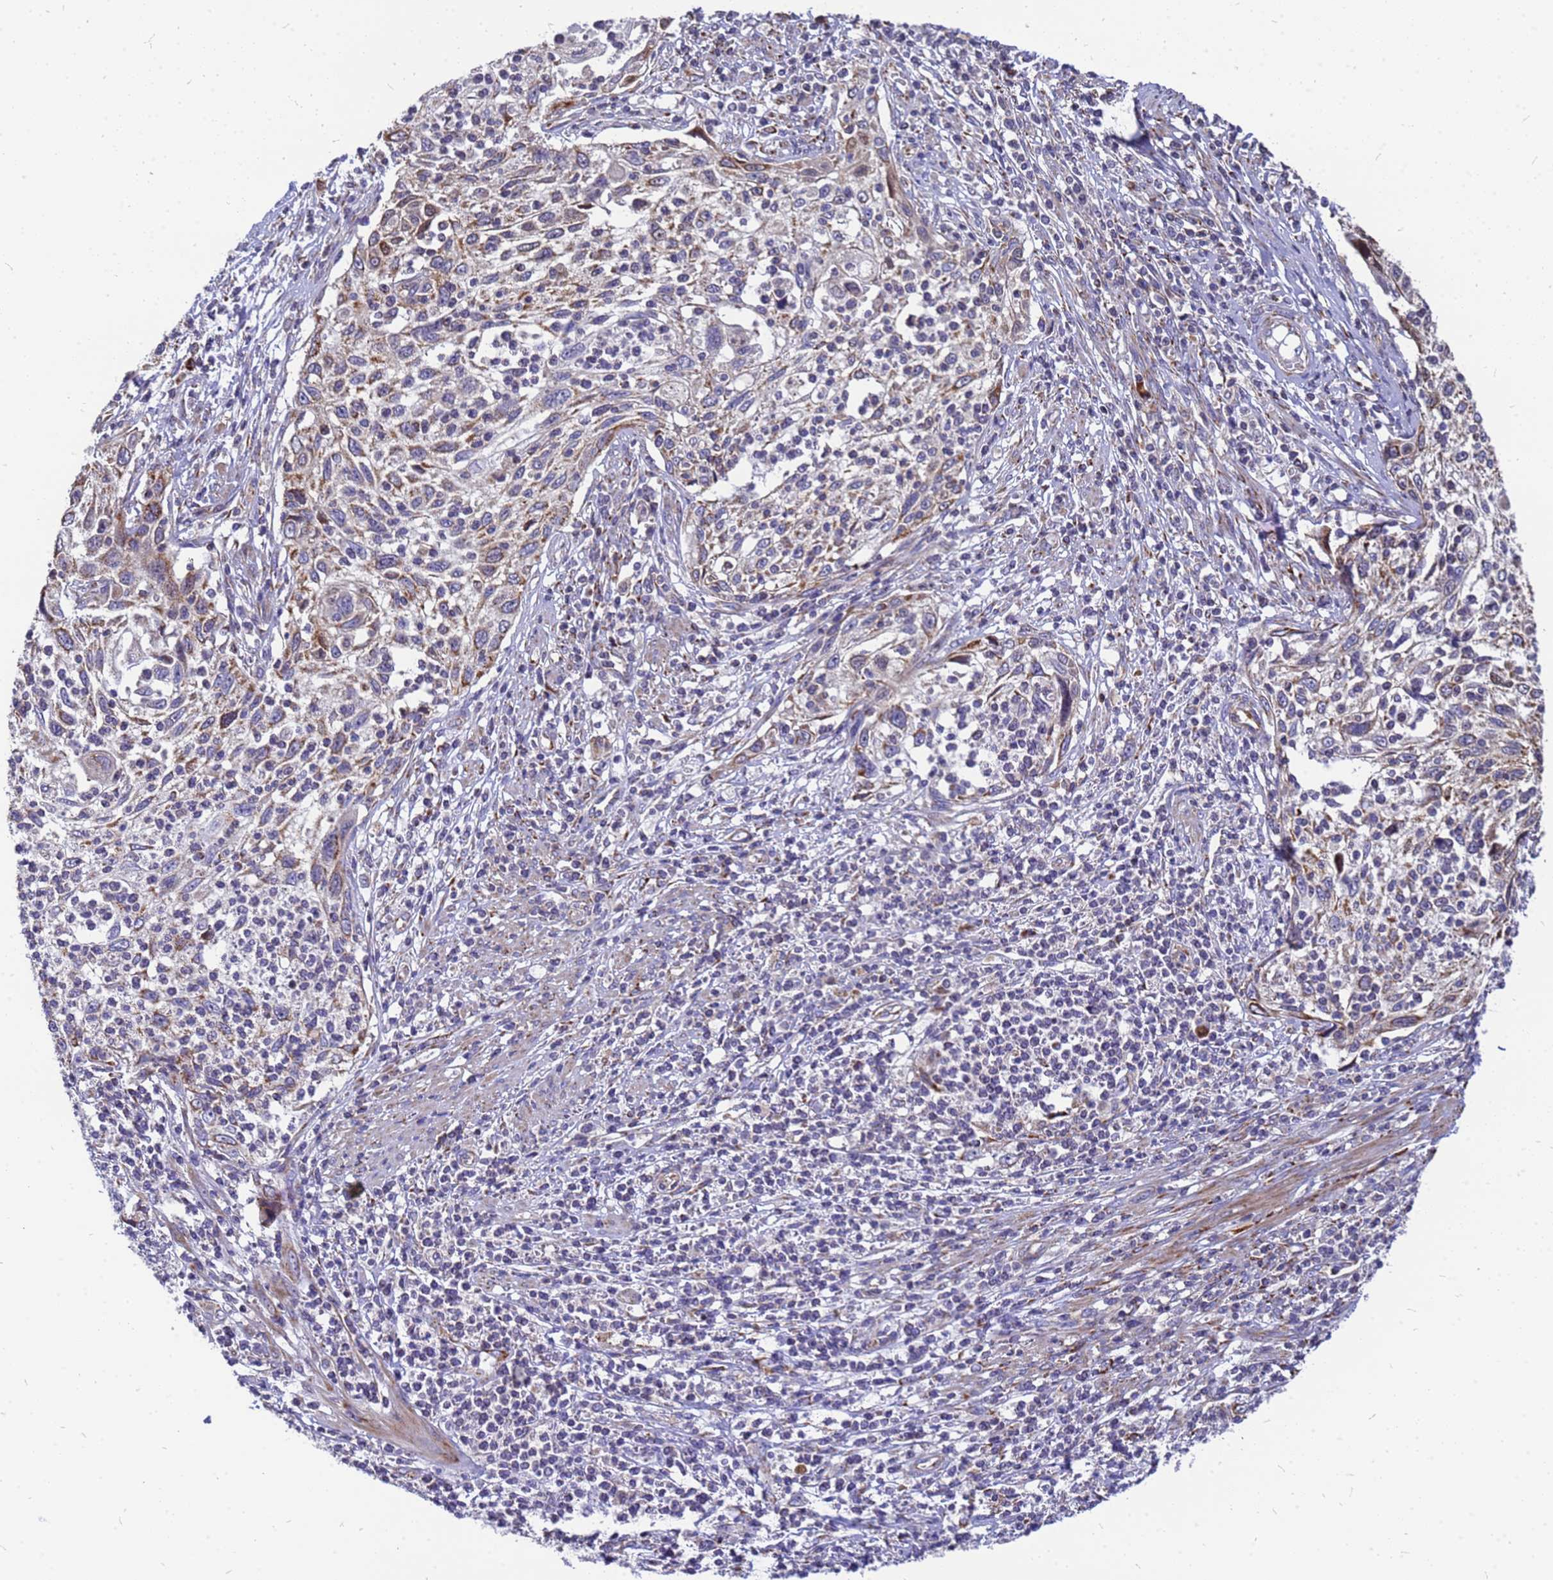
{"staining": {"intensity": "moderate", "quantity": "25%-75%", "location": "cytoplasmic/membranous"}, "tissue": "cervical cancer", "cell_type": "Tumor cells", "image_type": "cancer", "snomed": [{"axis": "morphology", "description": "Squamous cell carcinoma, NOS"}, {"axis": "topography", "description": "Cervix"}], "caption": "Cervical cancer tissue demonstrates moderate cytoplasmic/membranous positivity in about 25%-75% of tumor cells", "gene": "CMC4", "patient": {"sex": "female", "age": 70}}